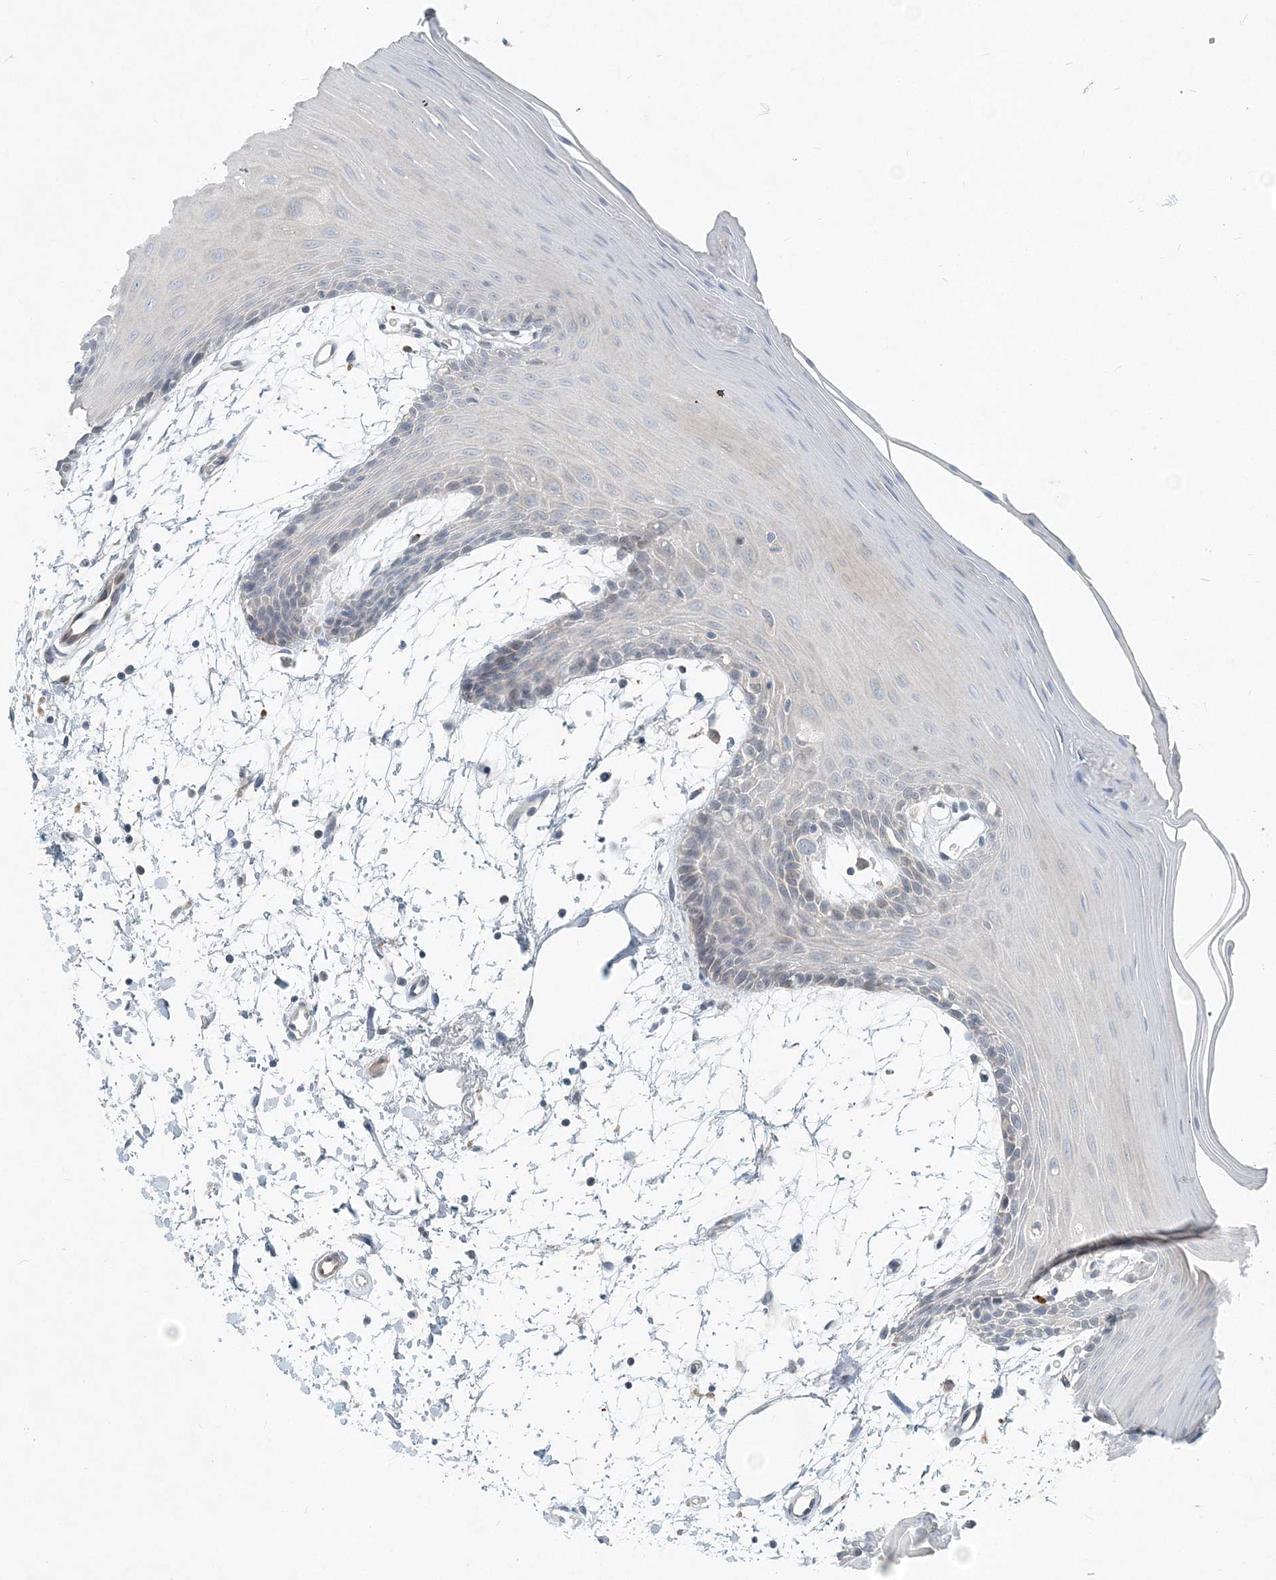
{"staining": {"intensity": "weak", "quantity": "<25%", "location": "cytoplasmic/membranous"}, "tissue": "oral mucosa", "cell_type": "Squamous epithelial cells", "image_type": "normal", "snomed": [{"axis": "morphology", "description": "Normal tissue, NOS"}, {"axis": "topography", "description": "Skeletal muscle"}, {"axis": "topography", "description": "Oral tissue"}, {"axis": "topography", "description": "Salivary gland"}, {"axis": "topography", "description": "Peripheral nerve tissue"}], "caption": "Immunohistochemical staining of benign oral mucosa shows no significant expression in squamous epithelial cells.", "gene": "ARMH1", "patient": {"sex": "male", "age": 54}}